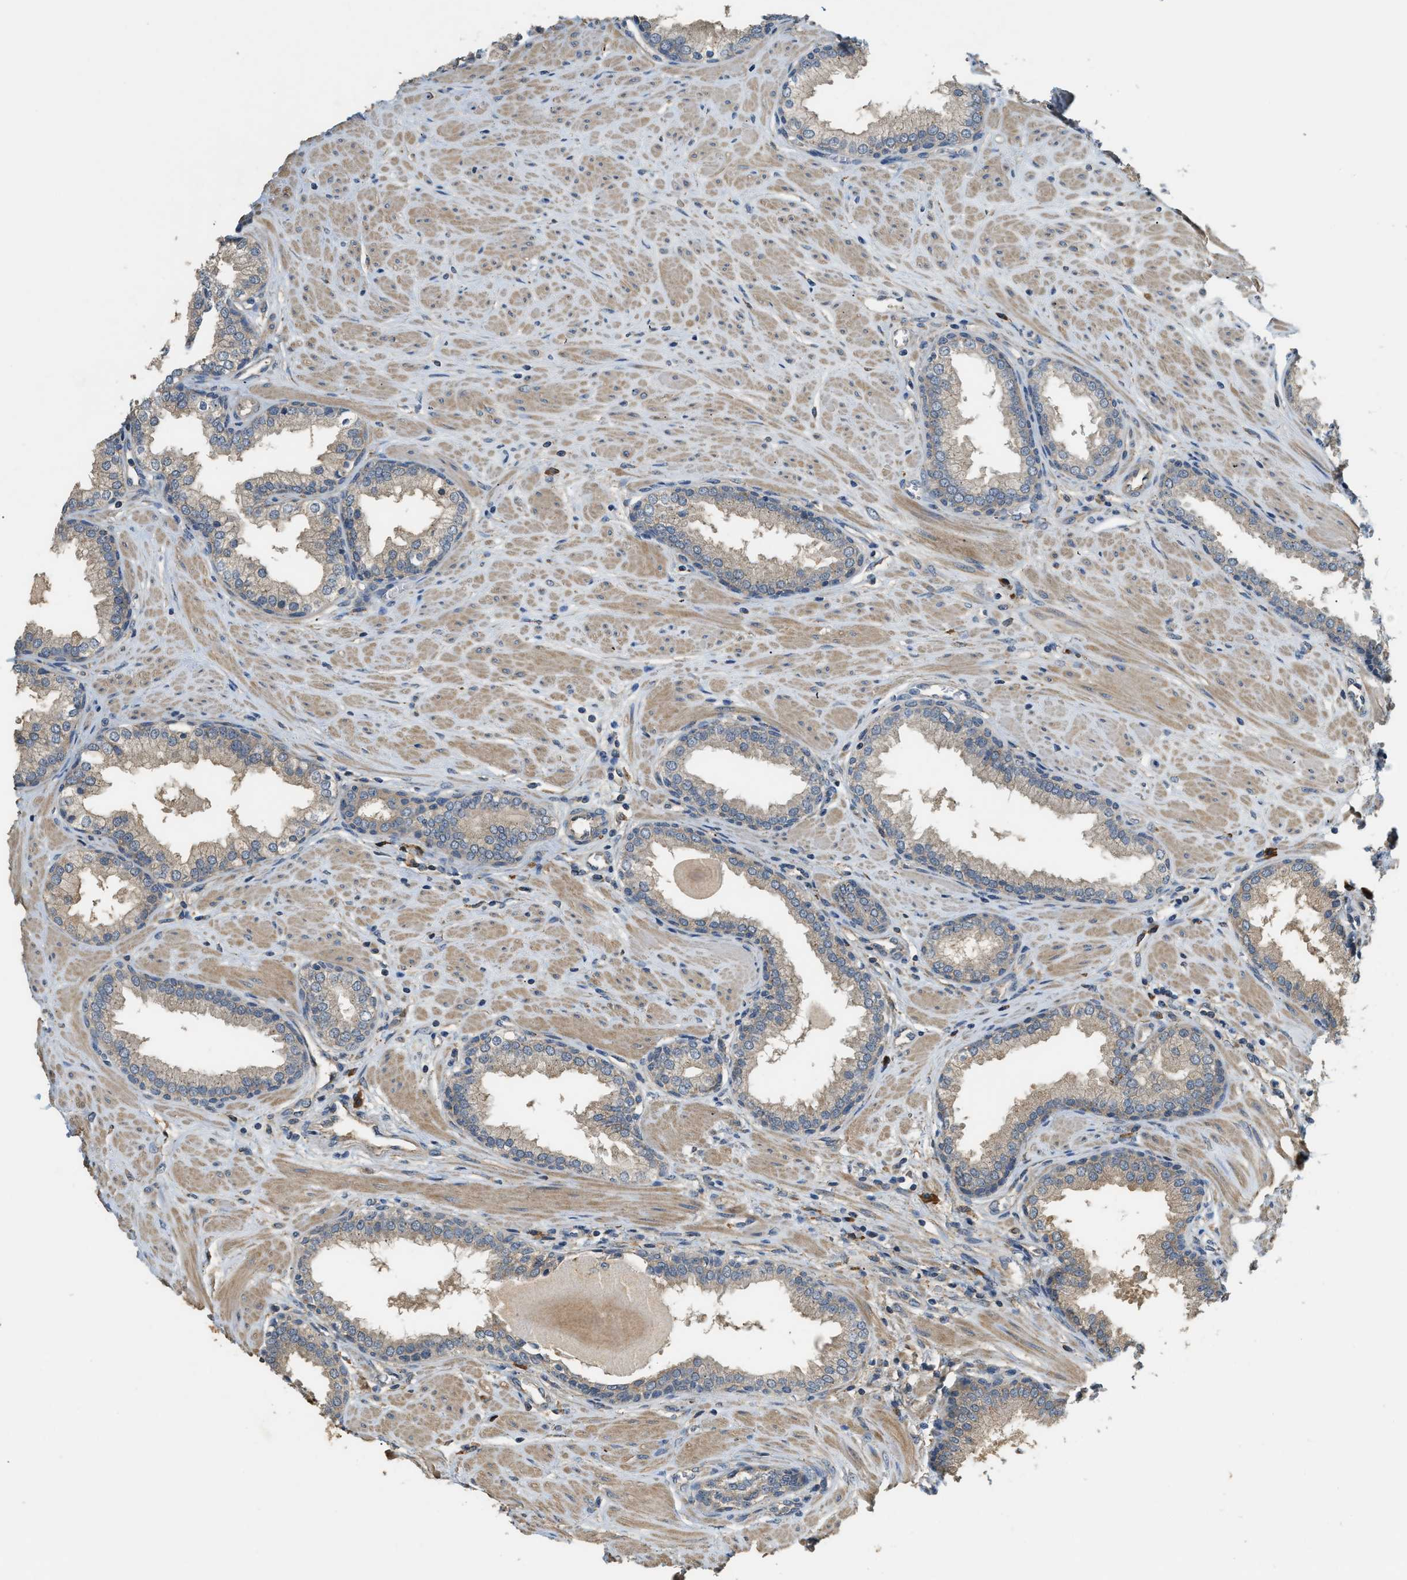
{"staining": {"intensity": "weak", "quantity": ">75%", "location": "cytoplasmic/membranous"}, "tissue": "prostate", "cell_type": "Glandular cells", "image_type": "normal", "snomed": [{"axis": "morphology", "description": "Normal tissue, NOS"}, {"axis": "topography", "description": "Prostate"}], "caption": "The micrograph reveals immunohistochemical staining of benign prostate. There is weak cytoplasmic/membranous staining is seen in approximately >75% of glandular cells. The staining was performed using DAB (3,3'-diaminobenzidine), with brown indicating positive protein expression. Nuclei are stained blue with hematoxylin.", "gene": "CFLAR", "patient": {"sex": "male", "age": 51}}